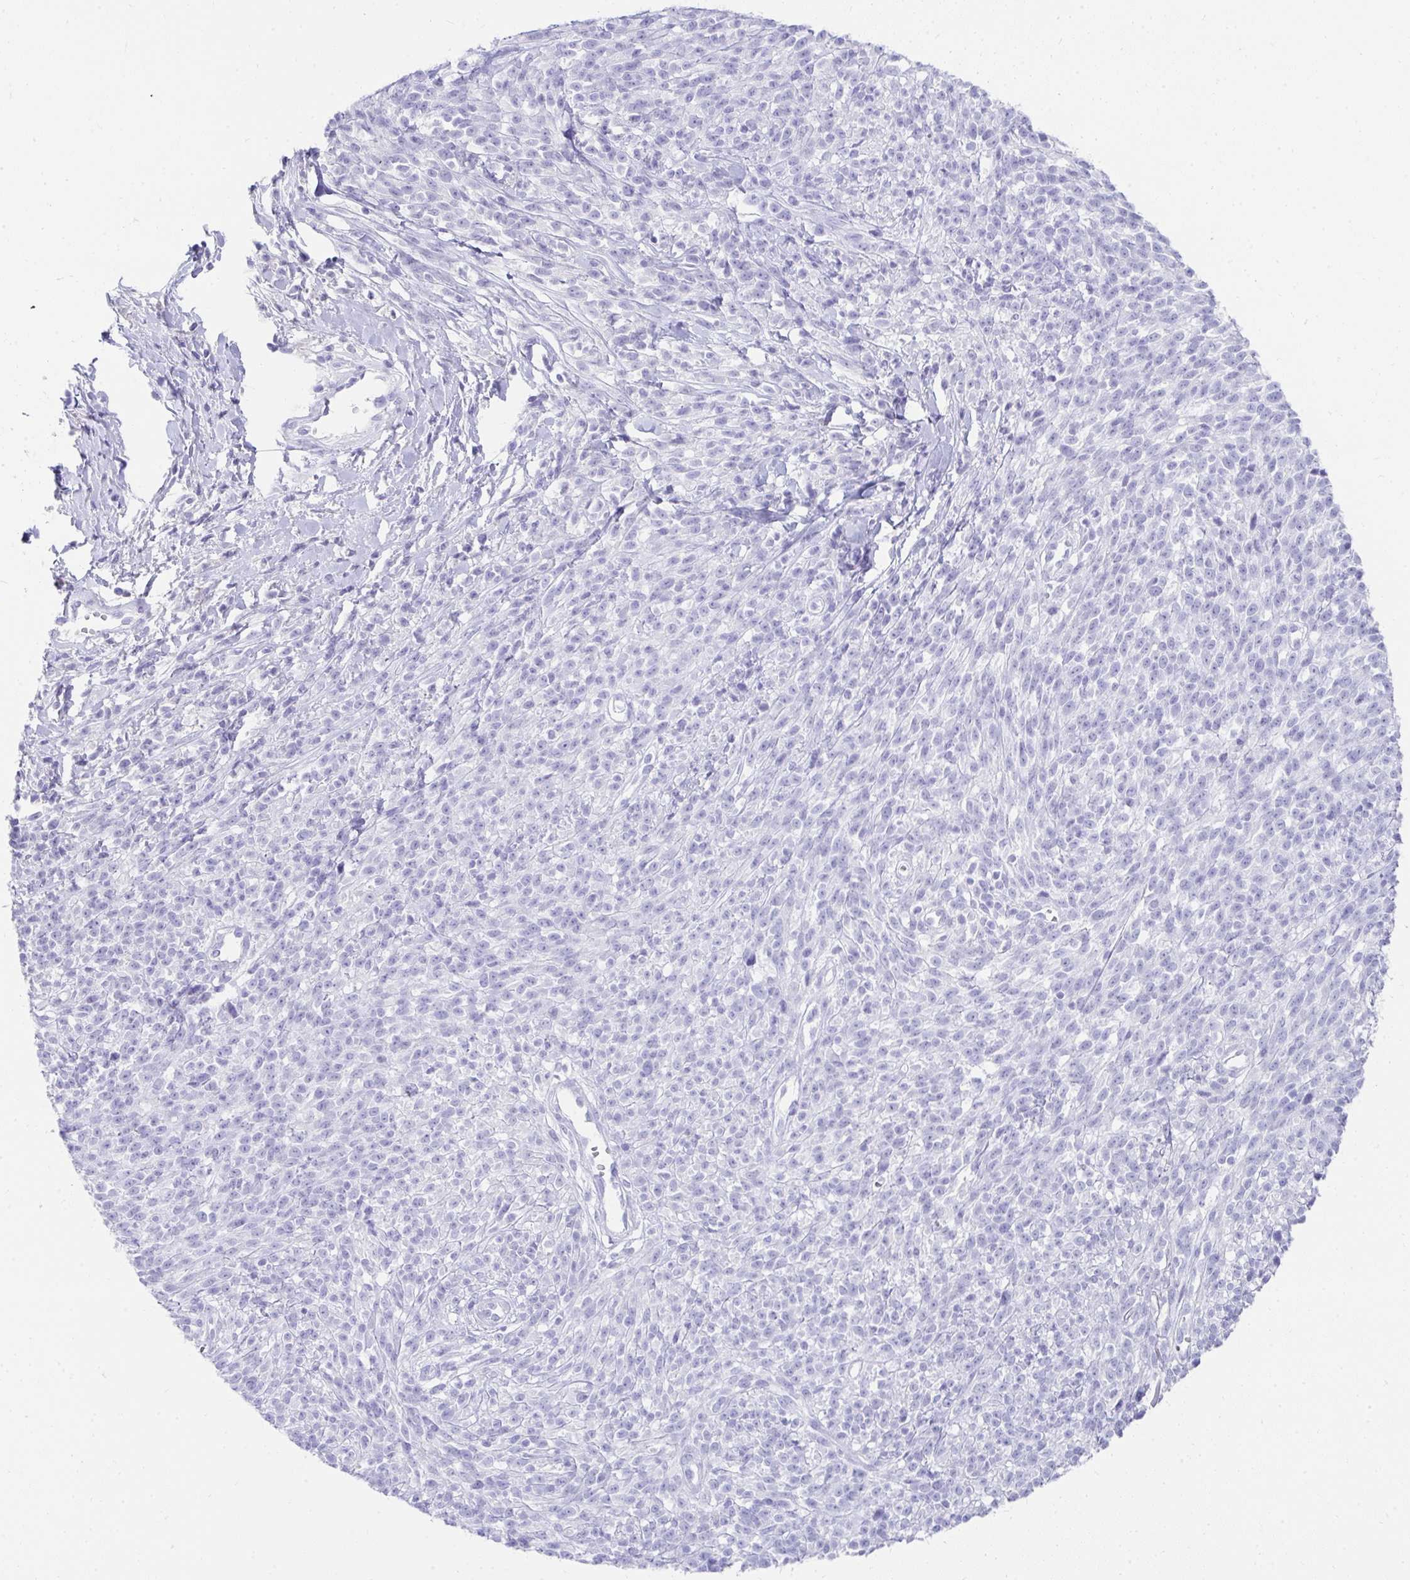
{"staining": {"intensity": "negative", "quantity": "none", "location": "none"}, "tissue": "melanoma", "cell_type": "Tumor cells", "image_type": "cancer", "snomed": [{"axis": "morphology", "description": "Malignant melanoma, NOS"}, {"axis": "topography", "description": "Skin"}, {"axis": "topography", "description": "Skin of trunk"}], "caption": "This is a micrograph of immunohistochemistry (IHC) staining of melanoma, which shows no staining in tumor cells.", "gene": "TNNT1", "patient": {"sex": "male", "age": 74}}